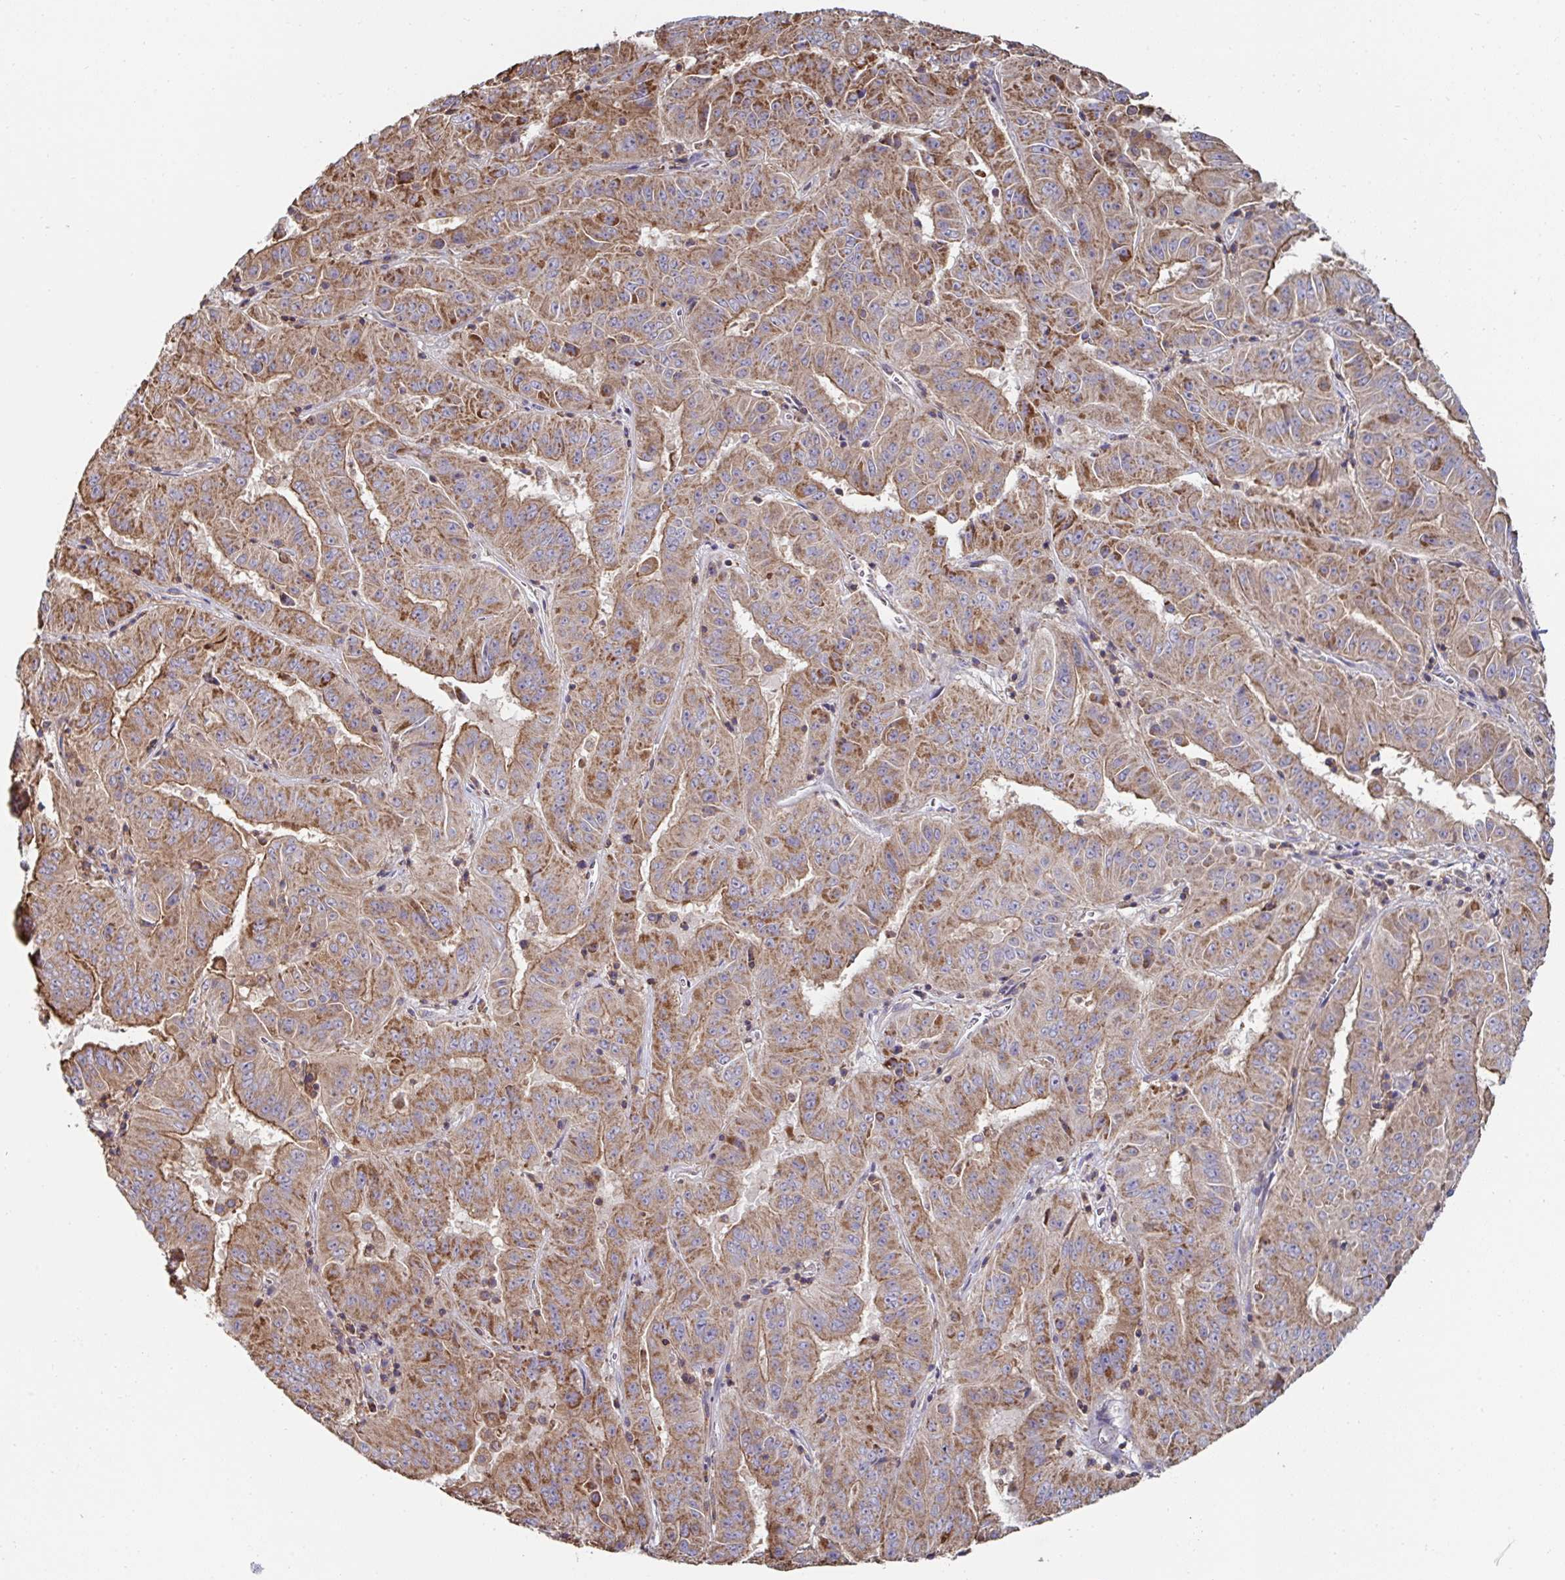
{"staining": {"intensity": "moderate", "quantity": ">75%", "location": "cytoplasmic/membranous"}, "tissue": "pancreatic cancer", "cell_type": "Tumor cells", "image_type": "cancer", "snomed": [{"axis": "morphology", "description": "Adenocarcinoma, NOS"}, {"axis": "topography", "description": "Pancreas"}], "caption": "Moderate cytoplasmic/membranous positivity for a protein is appreciated in about >75% of tumor cells of adenocarcinoma (pancreatic) using IHC.", "gene": "DZANK1", "patient": {"sex": "male", "age": 63}}